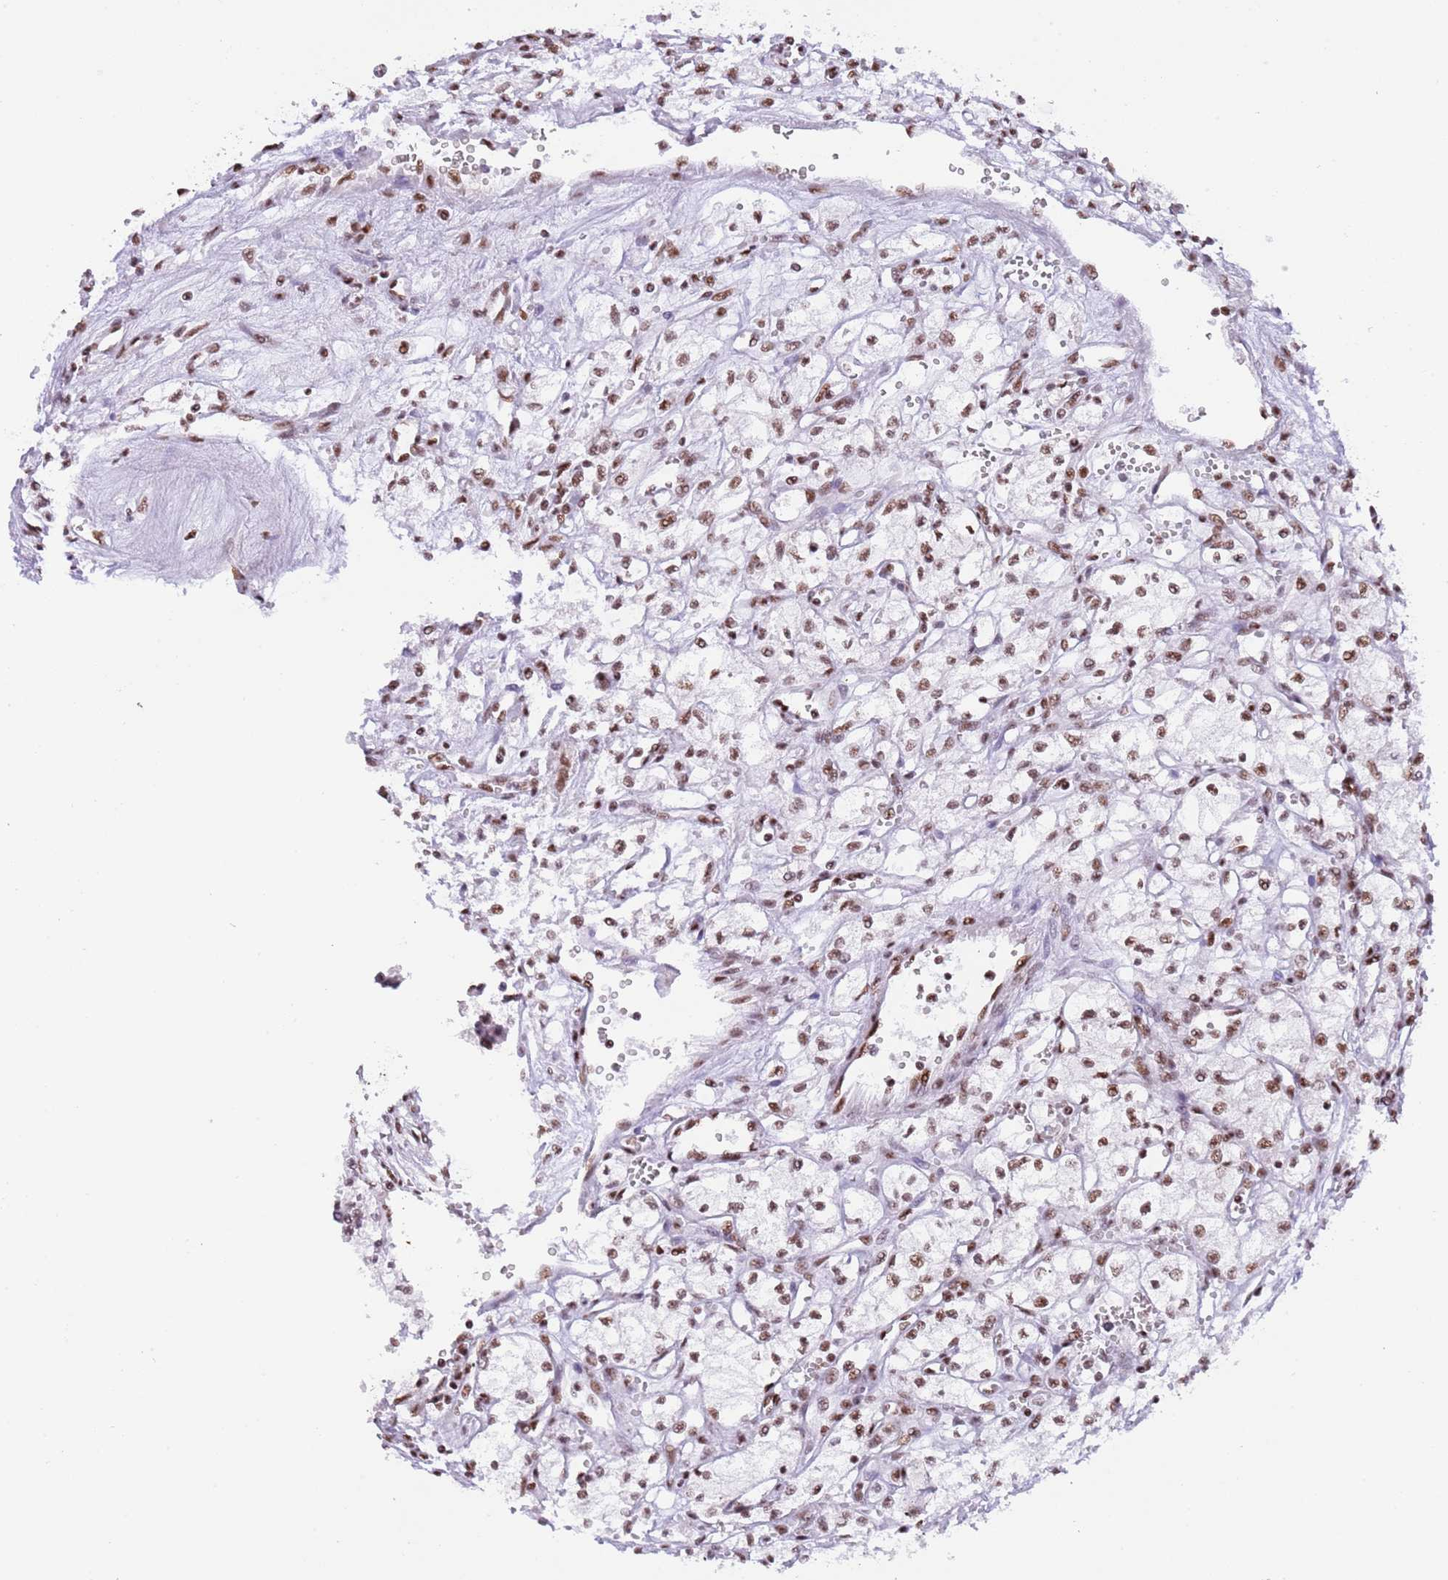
{"staining": {"intensity": "moderate", "quantity": ">75%", "location": "nuclear"}, "tissue": "renal cancer", "cell_type": "Tumor cells", "image_type": "cancer", "snomed": [{"axis": "morphology", "description": "Adenocarcinoma, NOS"}, {"axis": "topography", "description": "Kidney"}], "caption": "About >75% of tumor cells in human renal adenocarcinoma display moderate nuclear protein expression as visualized by brown immunohistochemical staining.", "gene": "SF3A2", "patient": {"sex": "male", "age": 59}}